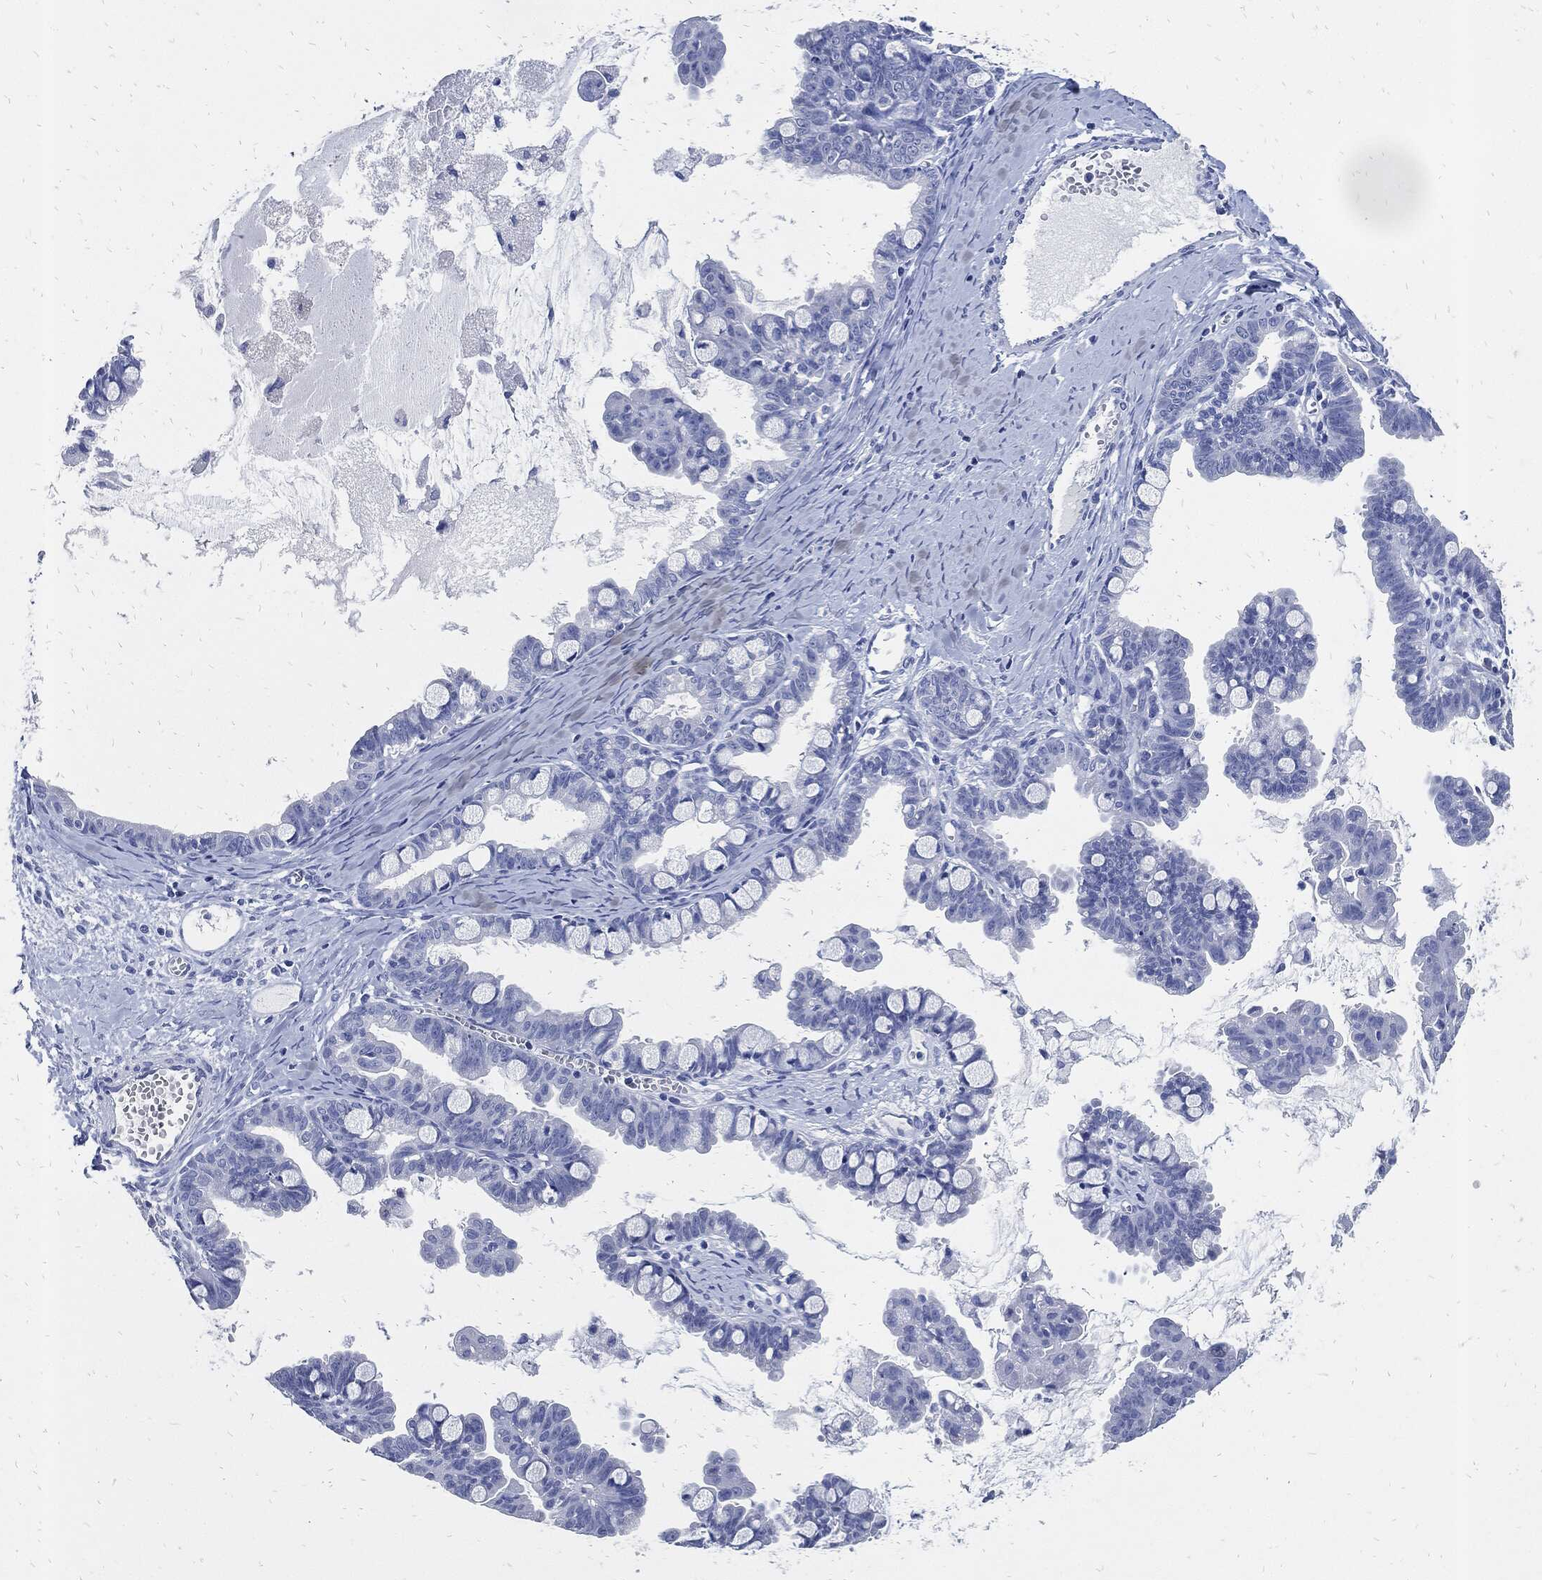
{"staining": {"intensity": "negative", "quantity": "none", "location": "none"}, "tissue": "ovarian cancer", "cell_type": "Tumor cells", "image_type": "cancer", "snomed": [{"axis": "morphology", "description": "Cystadenocarcinoma, mucinous, NOS"}, {"axis": "topography", "description": "Ovary"}], "caption": "Tumor cells are negative for protein expression in human mucinous cystadenocarcinoma (ovarian).", "gene": "FABP4", "patient": {"sex": "female", "age": 63}}